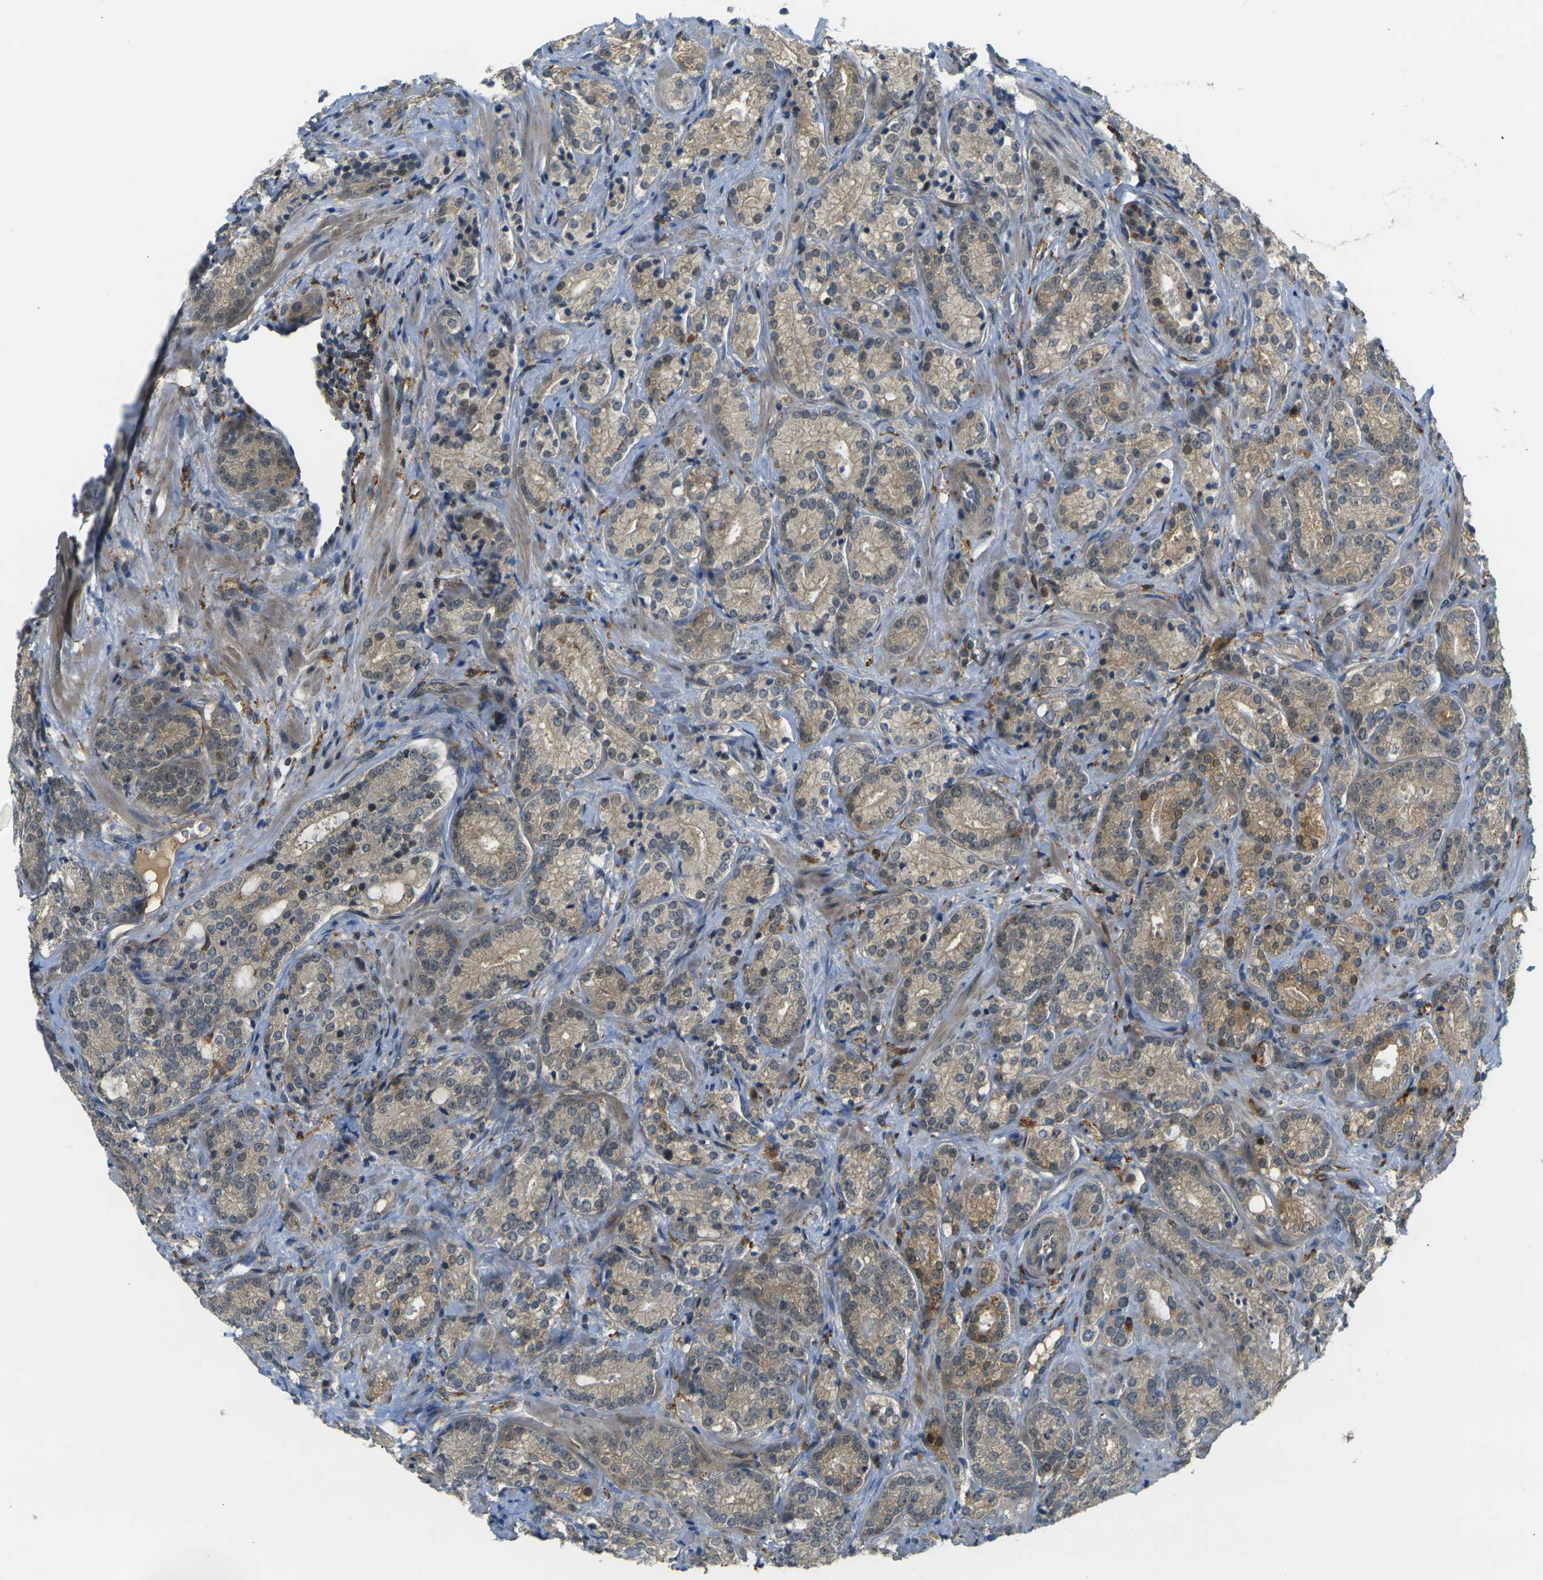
{"staining": {"intensity": "weak", "quantity": ">75%", "location": "cytoplasmic/membranous"}, "tissue": "prostate cancer", "cell_type": "Tumor cells", "image_type": "cancer", "snomed": [{"axis": "morphology", "description": "Adenocarcinoma, High grade"}, {"axis": "topography", "description": "Prostate"}], "caption": "A micrograph of high-grade adenocarcinoma (prostate) stained for a protein exhibits weak cytoplasmic/membranous brown staining in tumor cells. The protein is stained brown, and the nuclei are stained in blue (DAB IHC with brightfield microscopy, high magnification).", "gene": "PIGL", "patient": {"sex": "male", "age": 61}}